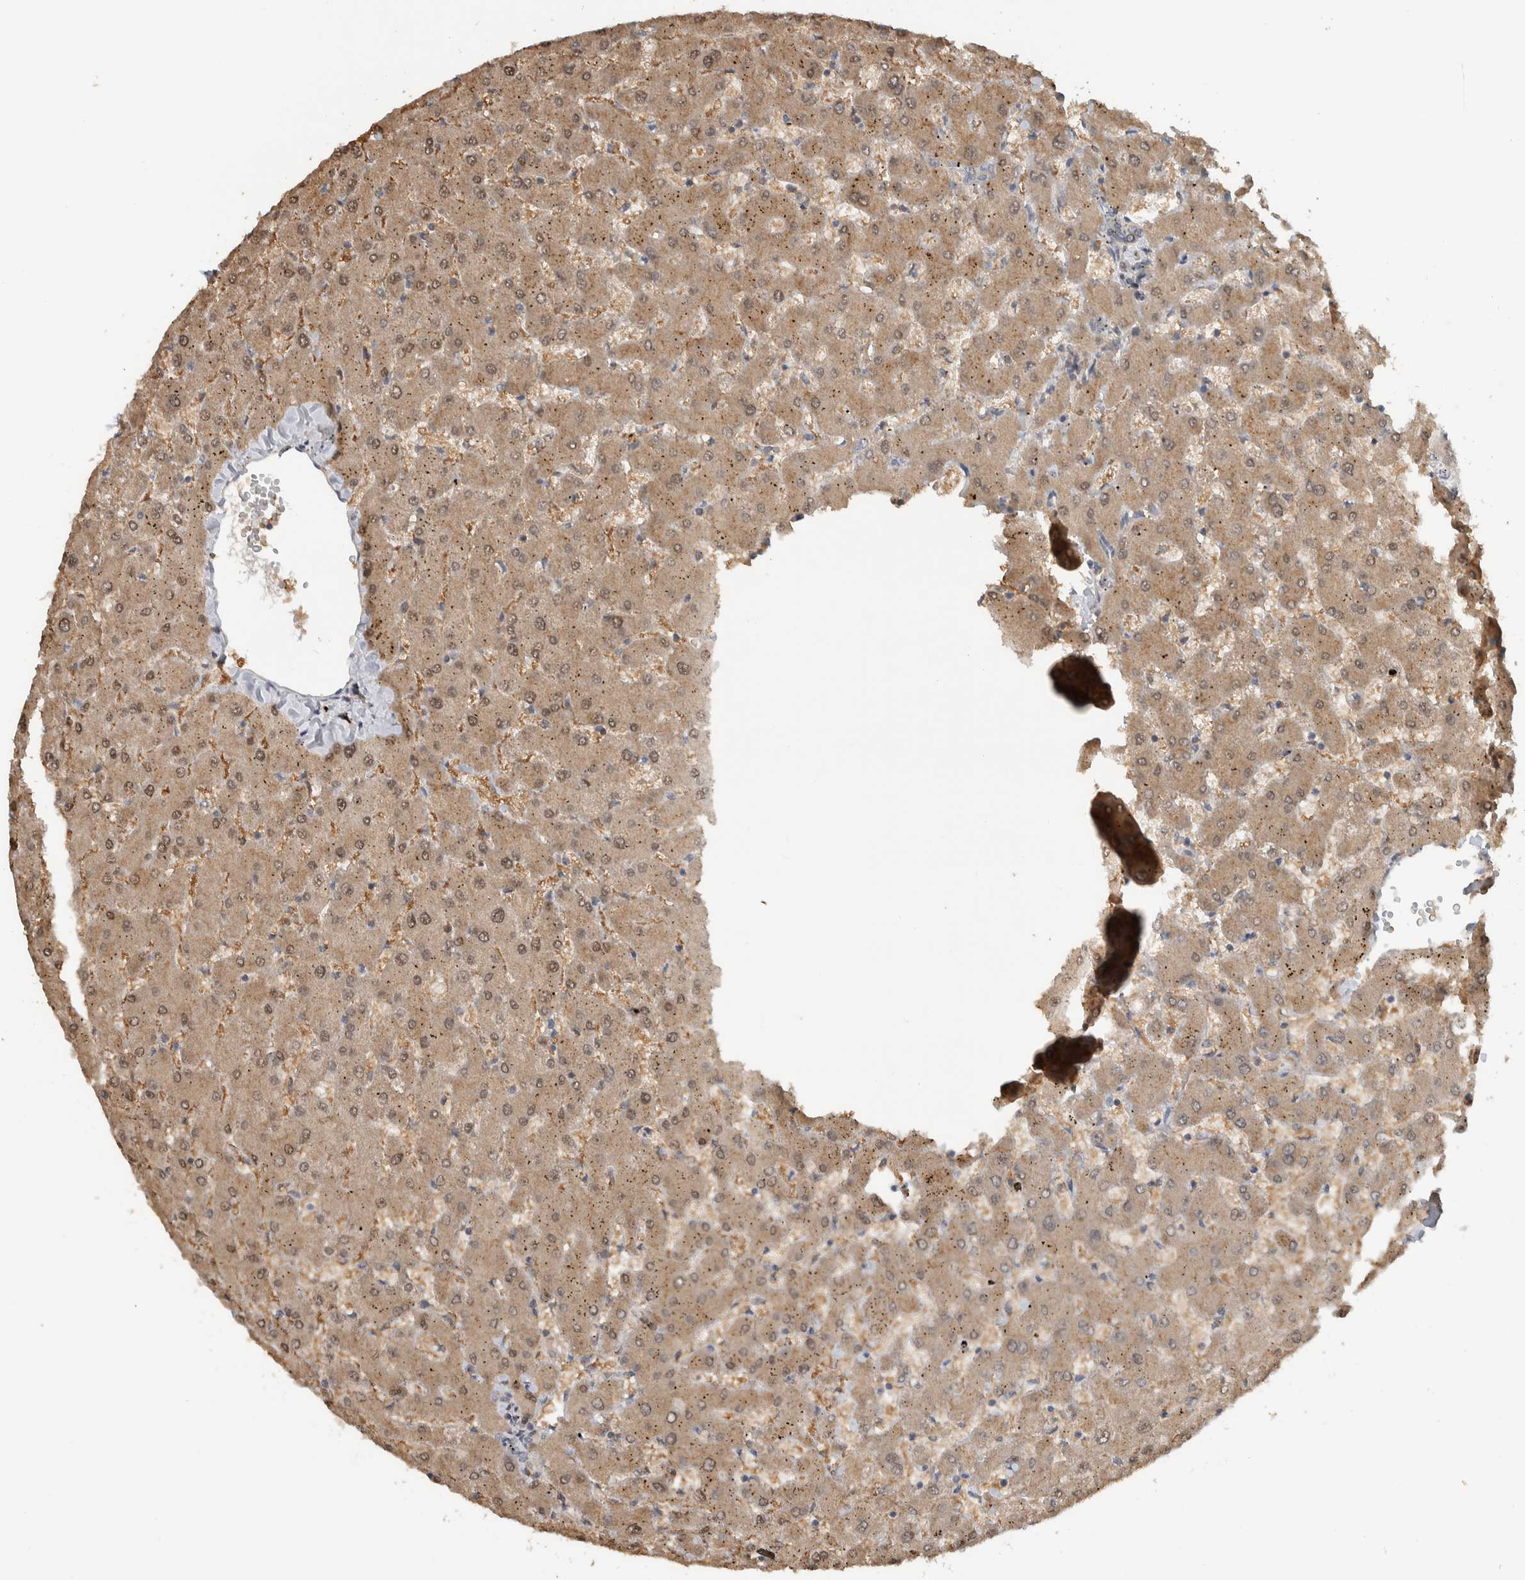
{"staining": {"intensity": "weak", "quantity": "<25%", "location": "cytoplasmic/membranous"}, "tissue": "liver", "cell_type": "Cholangiocytes", "image_type": "normal", "snomed": [{"axis": "morphology", "description": "Normal tissue, NOS"}, {"axis": "topography", "description": "Liver"}], "caption": "Immunohistochemistry image of unremarkable liver: liver stained with DAB demonstrates no significant protein positivity in cholangiocytes. (DAB immunohistochemistry visualized using brightfield microscopy, high magnification).", "gene": "MPRIP", "patient": {"sex": "female", "age": 63}}